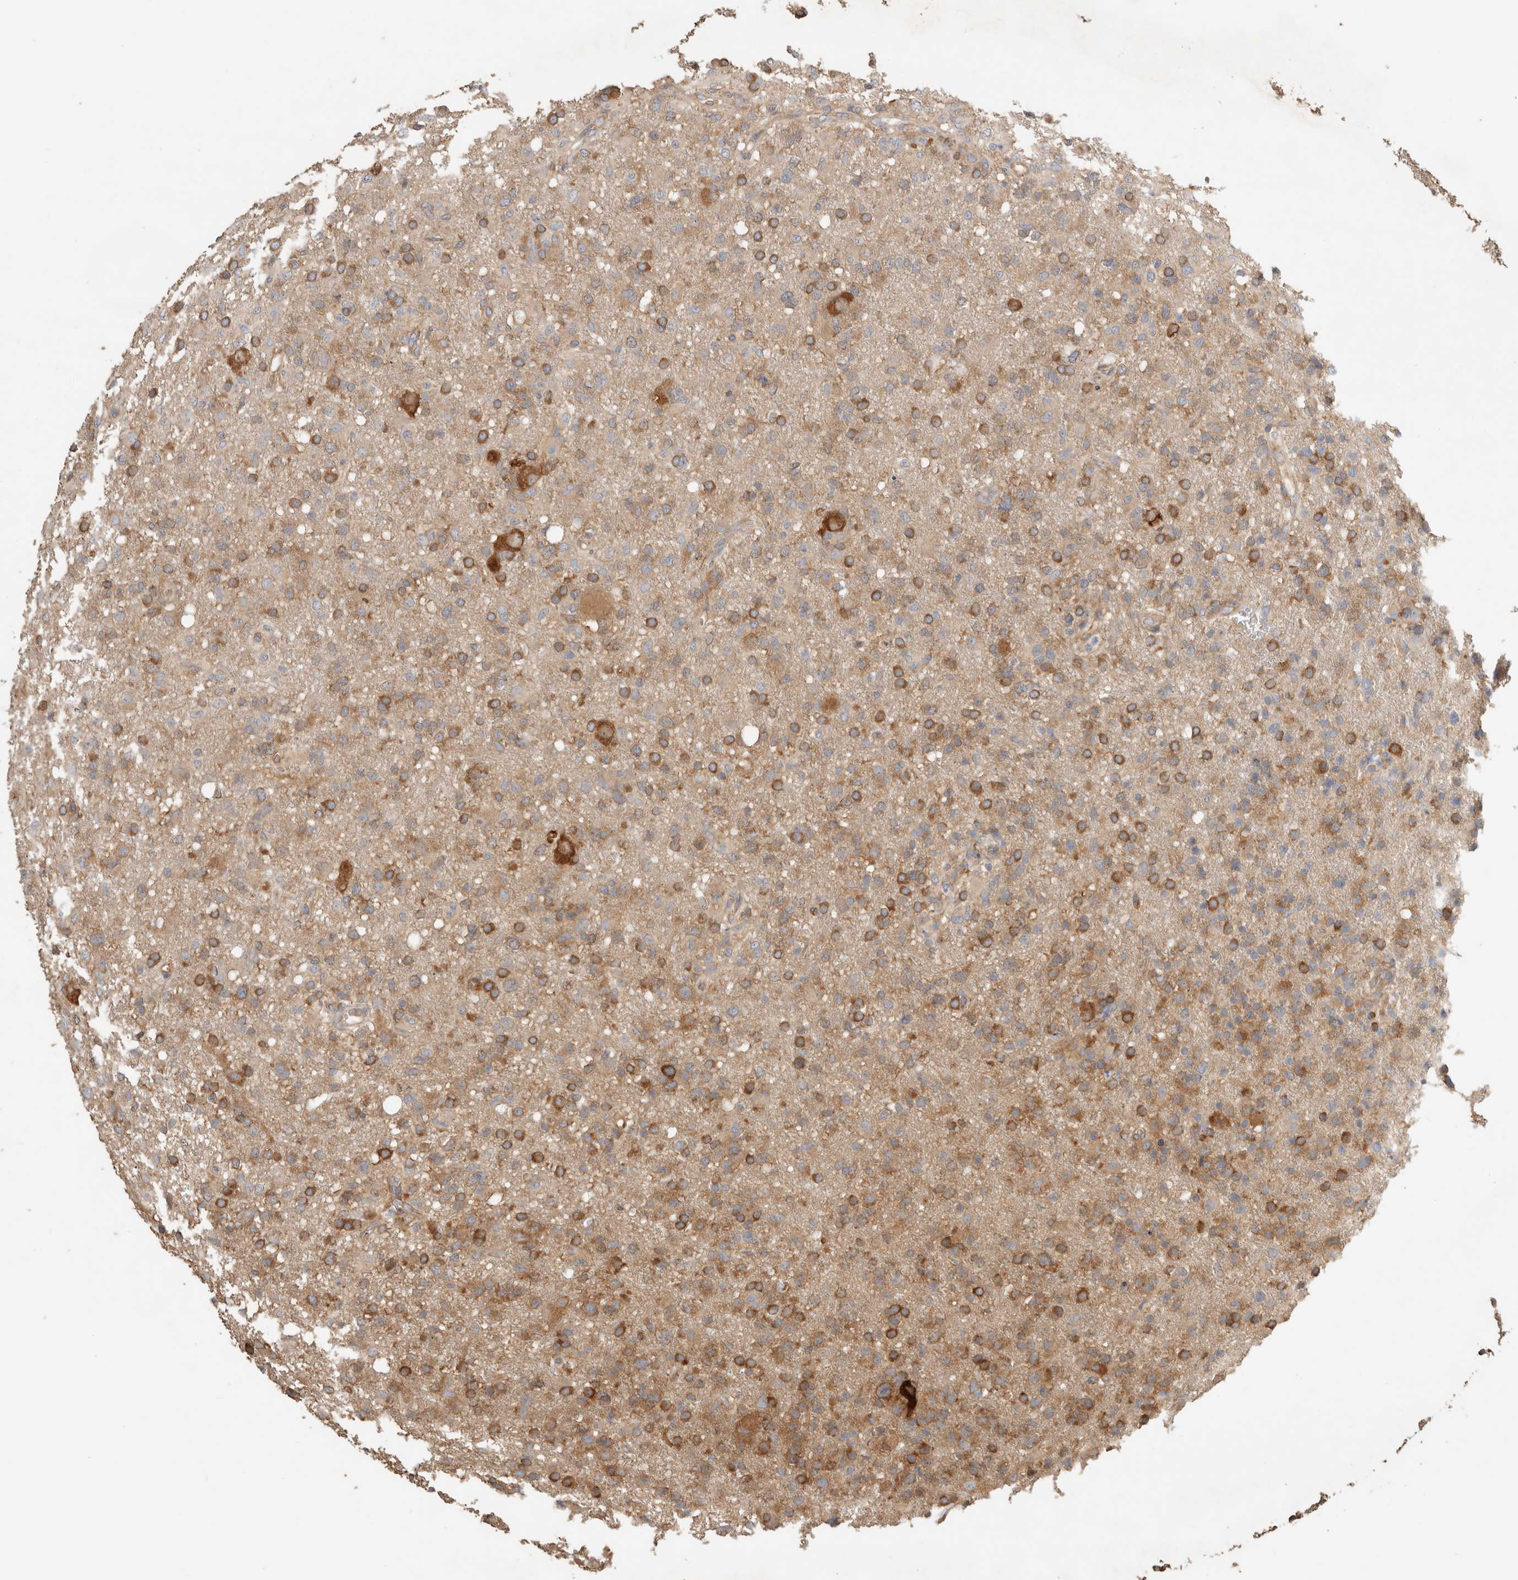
{"staining": {"intensity": "moderate", "quantity": ">75%", "location": "cytoplasmic/membranous"}, "tissue": "glioma", "cell_type": "Tumor cells", "image_type": "cancer", "snomed": [{"axis": "morphology", "description": "Glioma, malignant, High grade"}, {"axis": "topography", "description": "Brain"}], "caption": "Immunohistochemical staining of human malignant glioma (high-grade) shows medium levels of moderate cytoplasmic/membranous protein expression in approximately >75% of tumor cells. The staining was performed using DAB to visualize the protein expression in brown, while the nuclei were stained in blue with hematoxylin (Magnification: 20x).", "gene": "EIF4G3", "patient": {"sex": "female", "age": 57}}